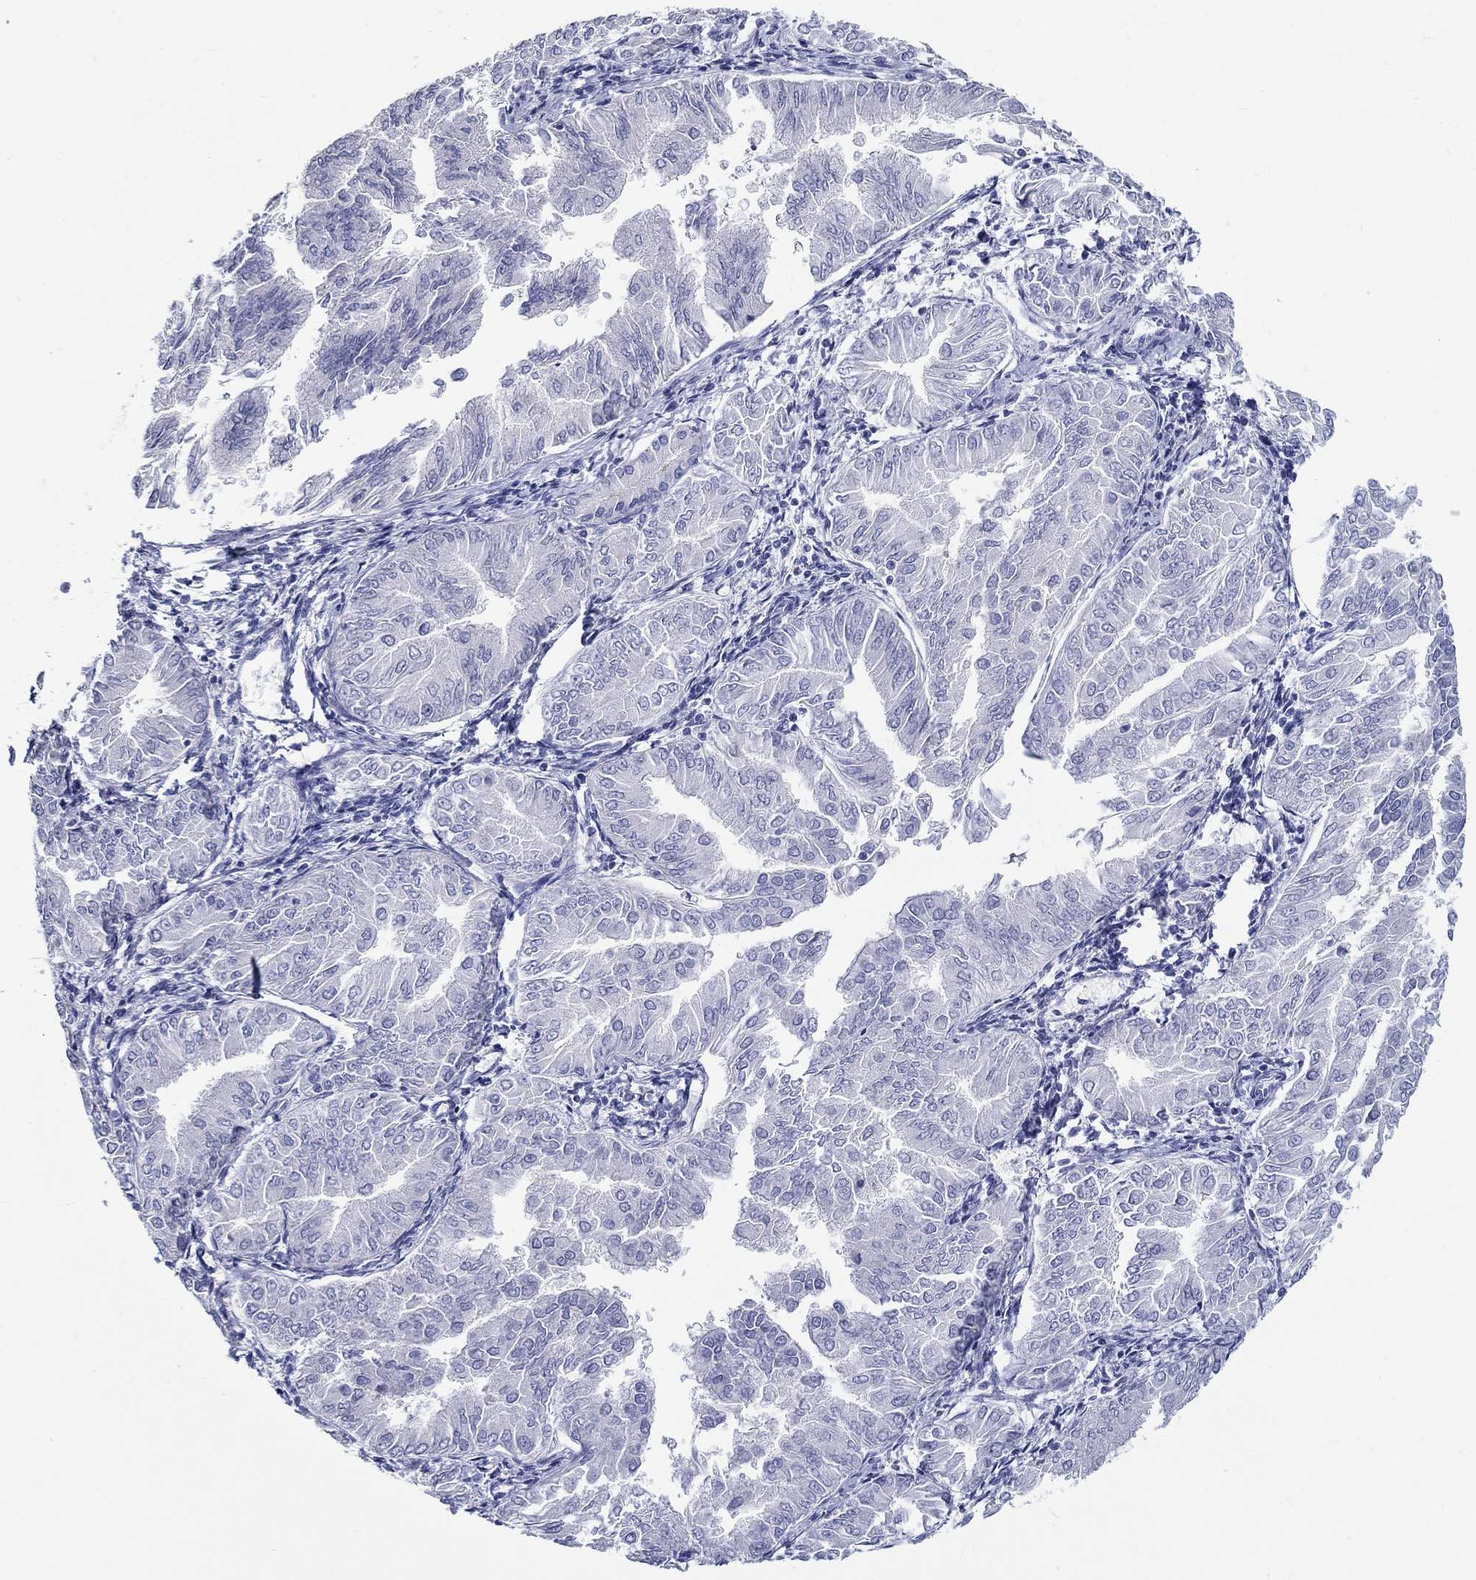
{"staining": {"intensity": "negative", "quantity": "none", "location": "none"}, "tissue": "endometrial cancer", "cell_type": "Tumor cells", "image_type": "cancer", "snomed": [{"axis": "morphology", "description": "Adenocarcinoma, NOS"}, {"axis": "topography", "description": "Endometrium"}], "caption": "High power microscopy micrograph of an immunohistochemistry histopathology image of endometrial cancer (adenocarcinoma), revealing no significant expression in tumor cells. (Stains: DAB (3,3'-diaminobenzidine) immunohistochemistry (IHC) with hematoxylin counter stain, Microscopy: brightfield microscopy at high magnification).", "gene": "CRYGS", "patient": {"sex": "female", "age": 53}}